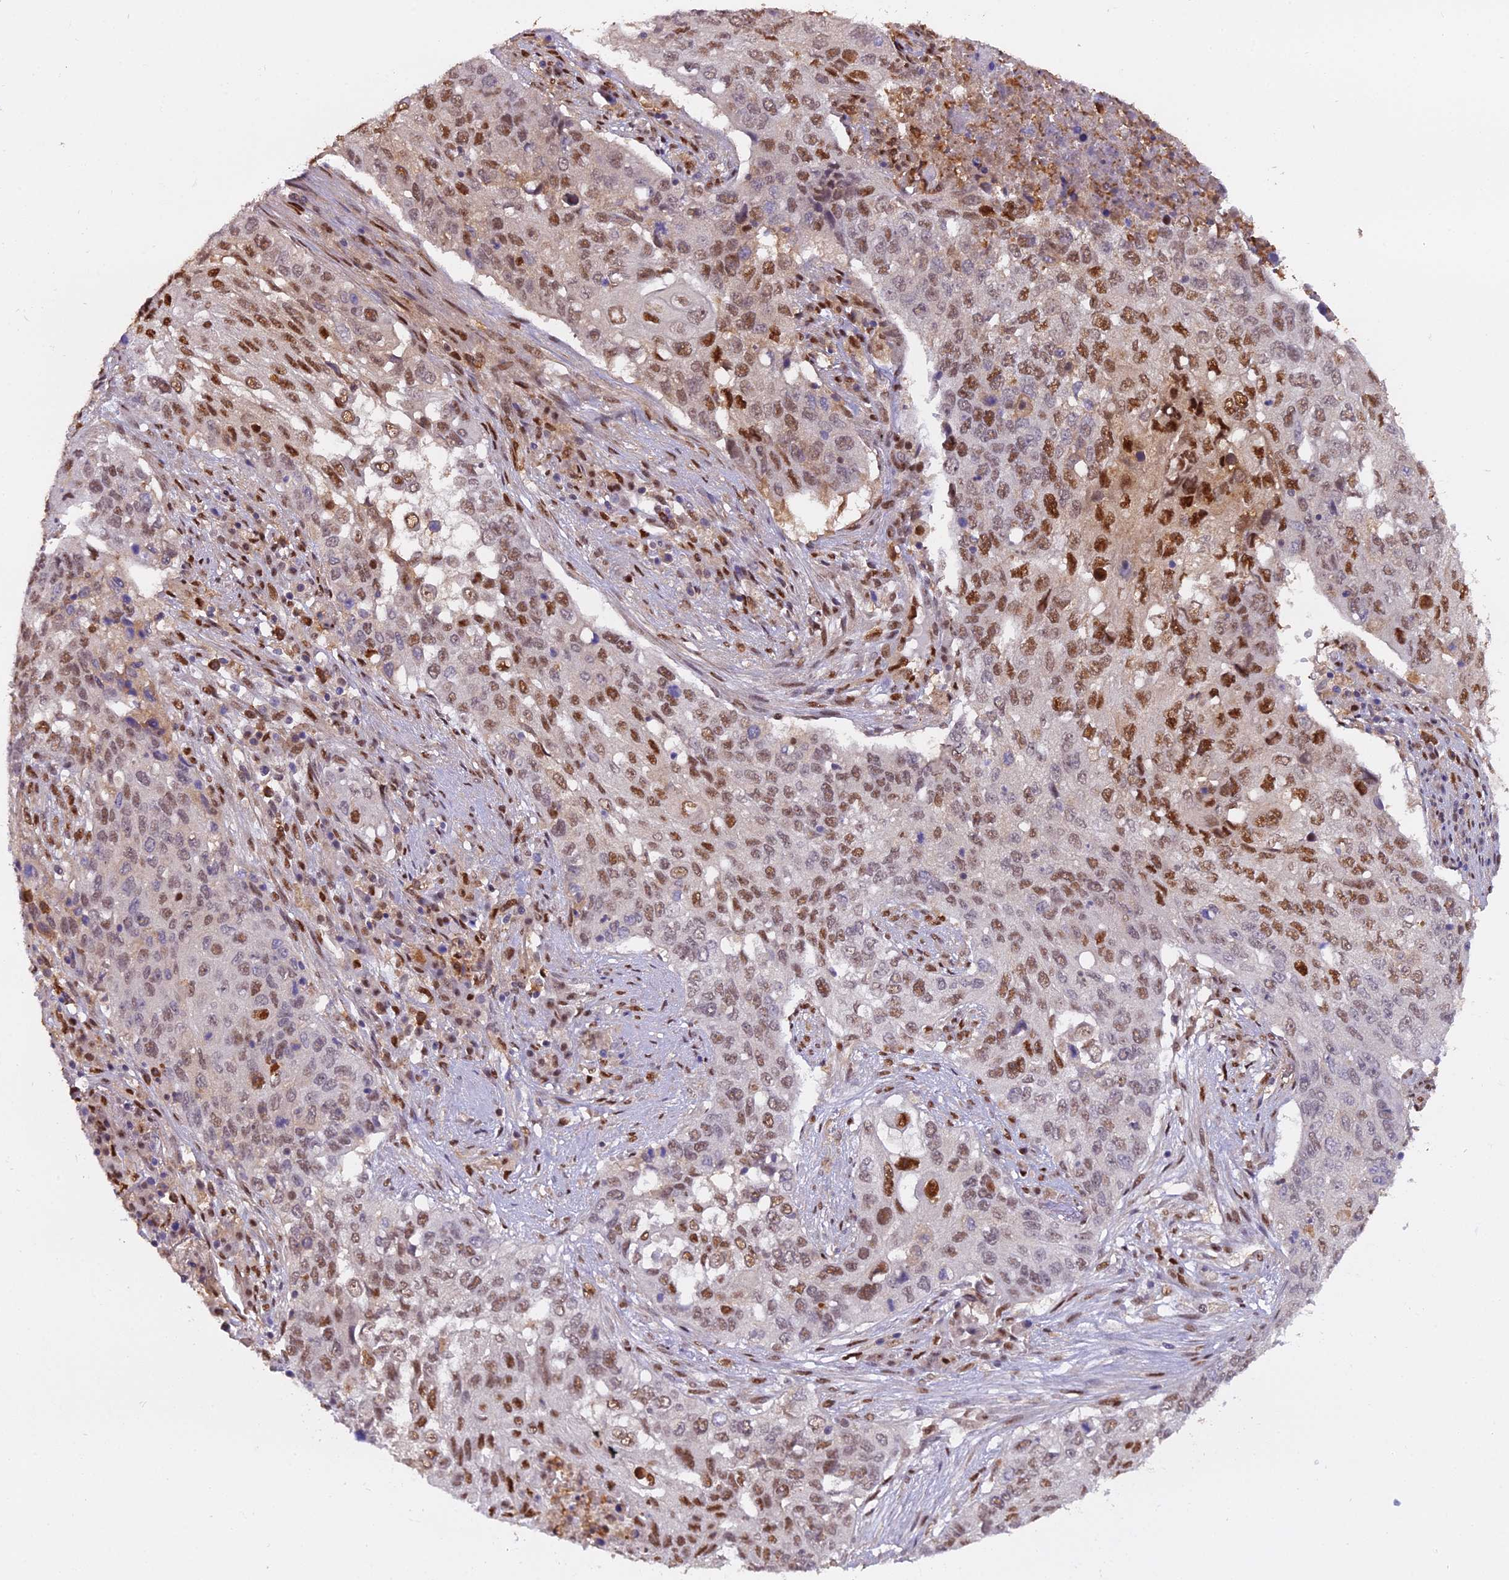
{"staining": {"intensity": "moderate", "quantity": ">75%", "location": "nuclear"}, "tissue": "lung cancer", "cell_type": "Tumor cells", "image_type": "cancer", "snomed": [{"axis": "morphology", "description": "Squamous cell carcinoma, NOS"}, {"axis": "topography", "description": "Lung"}], "caption": "Immunohistochemistry photomicrograph of human lung cancer stained for a protein (brown), which exhibits medium levels of moderate nuclear positivity in about >75% of tumor cells.", "gene": "NPEPL1", "patient": {"sex": "female", "age": 63}}